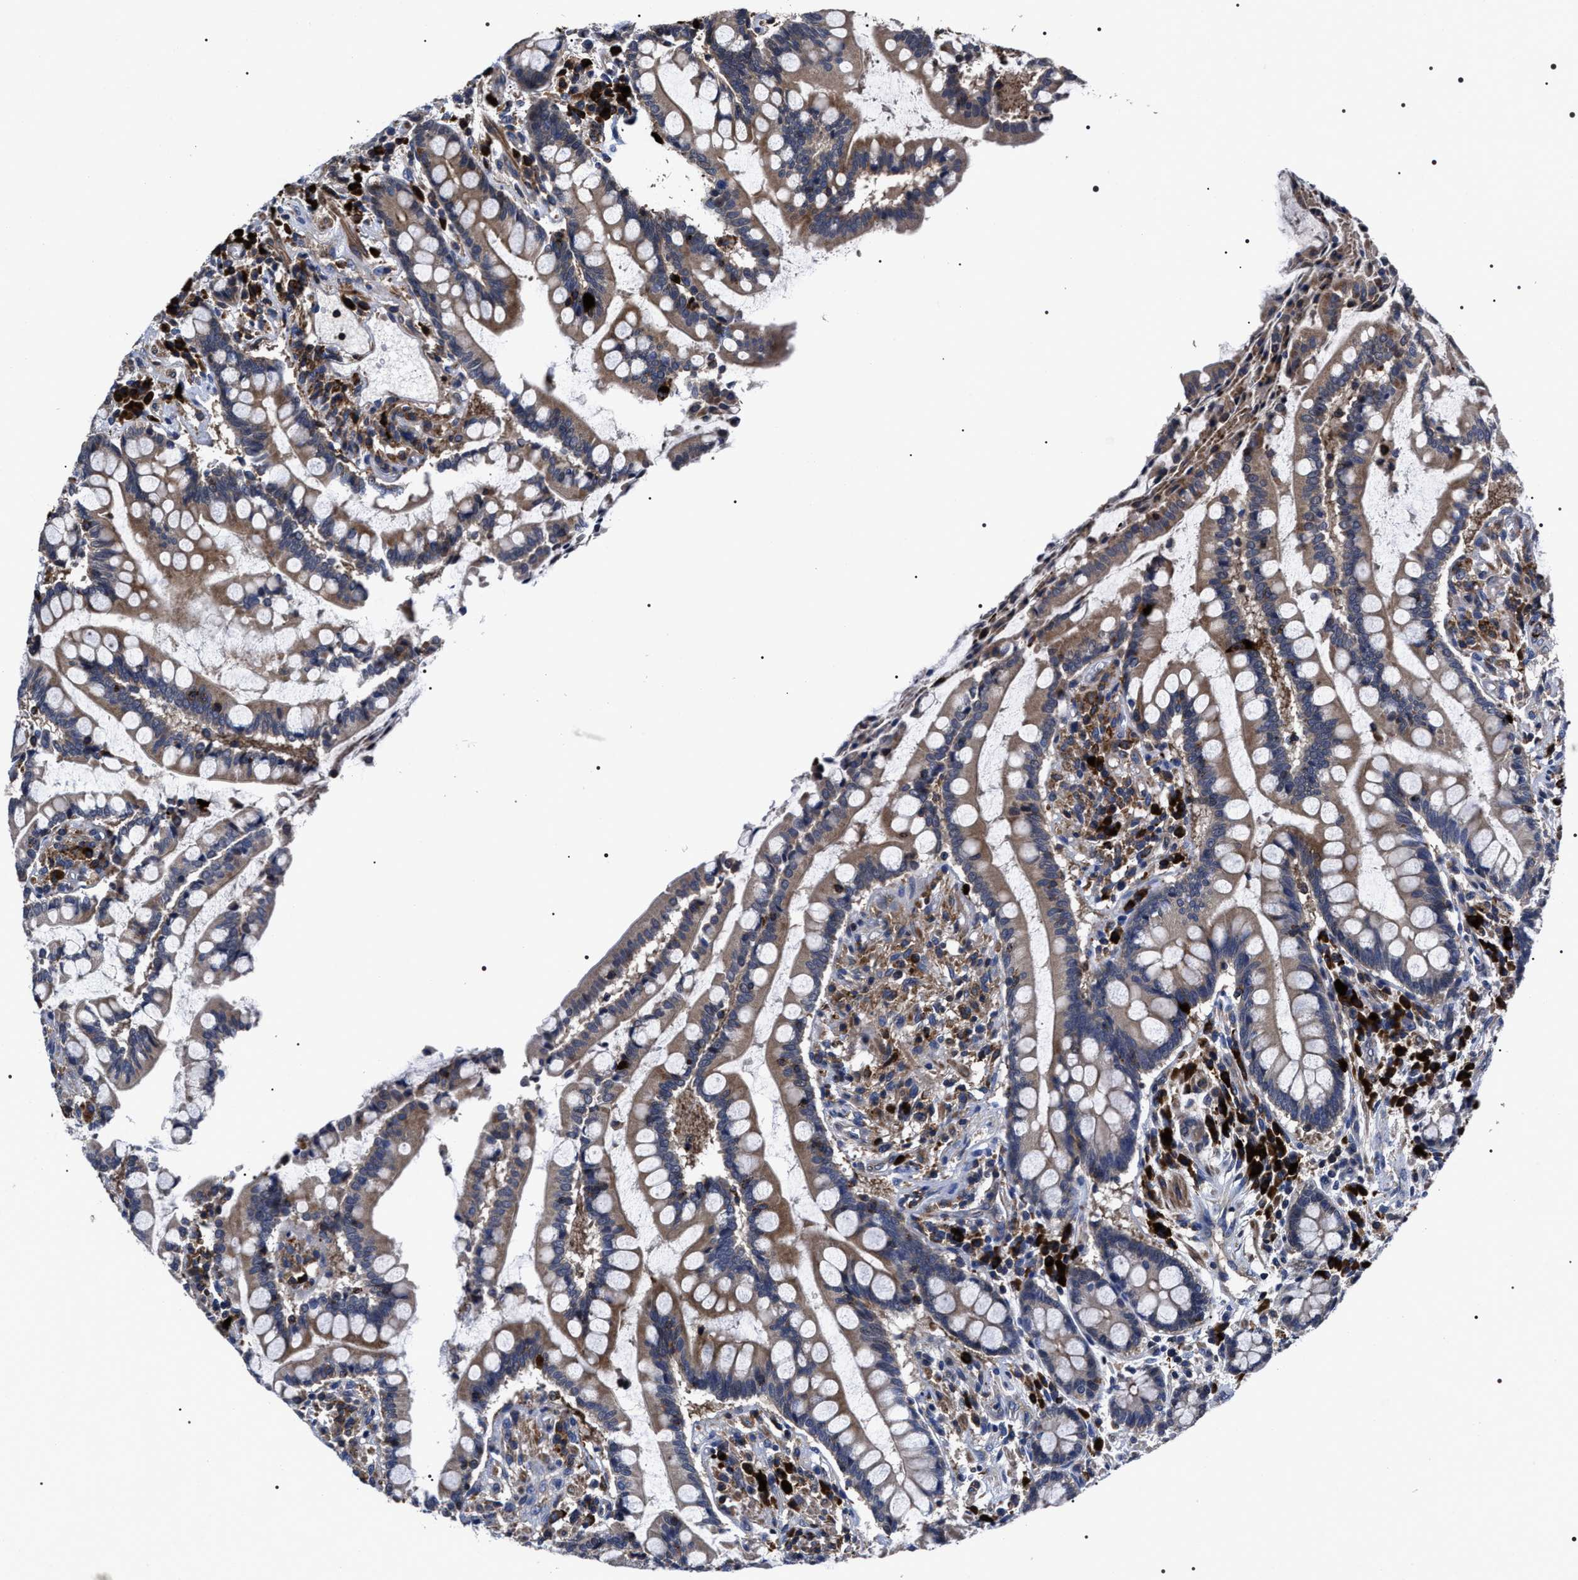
{"staining": {"intensity": "moderate", "quantity": ">75%", "location": "cytoplasmic/membranous"}, "tissue": "colon", "cell_type": "Endothelial cells", "image_type": "normal", "snomed": [{"axis": "morphology", "description": "Normal tissue, NOS"}, {"axis": "topography", "description": "Colon"}], "caption": "Immunohistochemical staining of unremarkable colon reveals moderate cytoplasmic/membranous protein expression in approximately >75% of endothelial cells.", "gene": "MIS18A", "patient": {"sex": "male", "age": 73}}